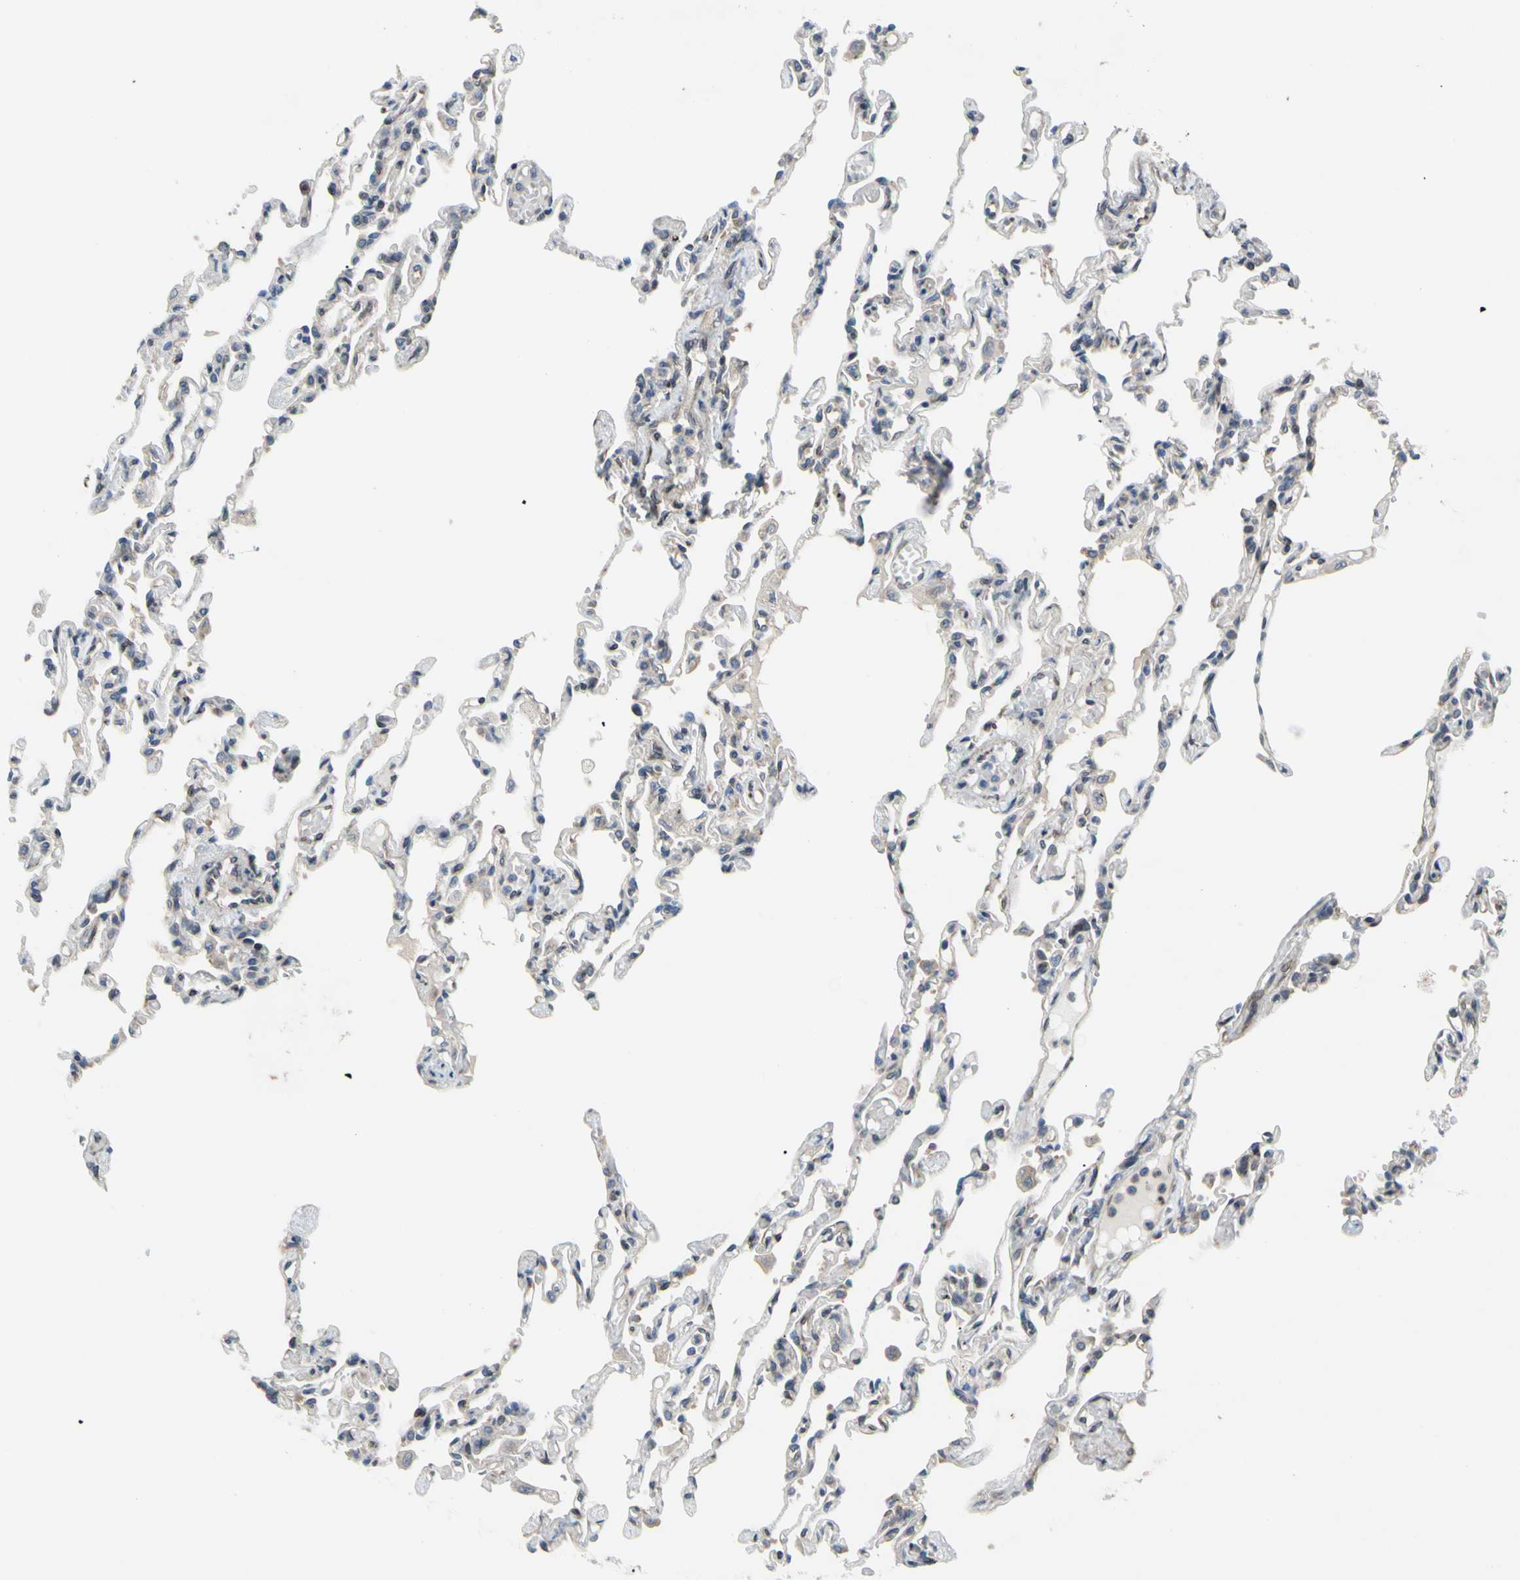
{"staining": {"intensity": "moderate", "quantity": "<25%", "location": "cytoplasmic/membranous"}, "tissue": "lung", "cell_type": "Alveolar cells", "image_type": "normal", "snomed": [{"axis": "morphology", "description": "Normal tissue, NOS"}, {"axis": "topography", "description": "Lung"}], "caption": "Immunohistochemistry (IHC) (DAB) staining of benign lung displays moderate cytoplasmic/membranous protein positivity in about <25% of alveolar cells.", "gene": "PRAF2", "patient": {"sex": "male", "age": 21}}